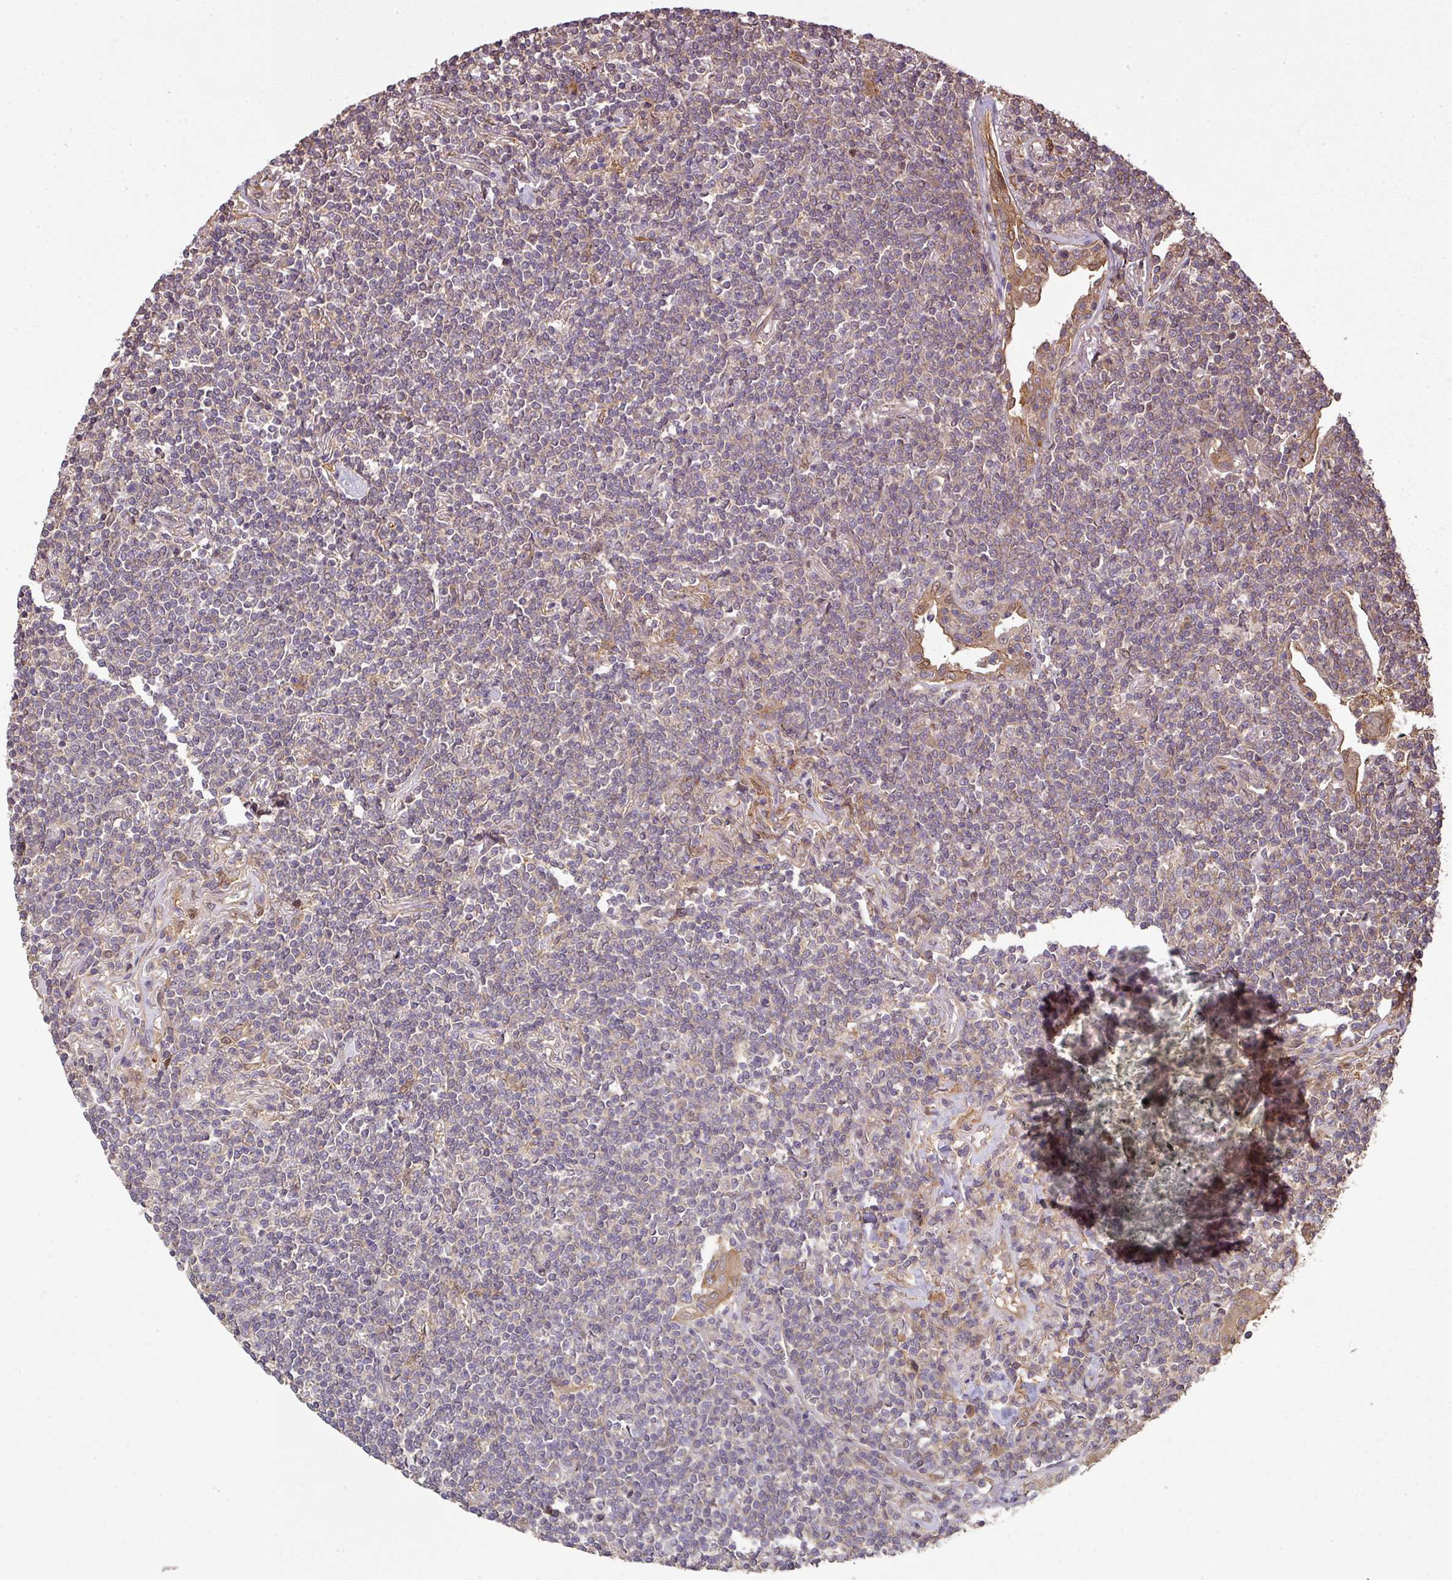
{"staining": {"intensity": "negative", "quantity": "none", "location": "none"}, "tissue": "lymphoma", "cell_type": "Tumor cells", "image_type": "cancer", "snomed": [{"axis": "morphology", "description": "Malignant lymphoma, non-Hodgkin's type, Low grade"}, {"axis": "topography", "description": "Lung"}], "caption": "A high-resolution photomicrograph shows immunohistochemistry staining of malignant lymphoma, non-Hodgkin's type (low-grade), which reveals no significant positivity in tumor cells.", "gene": "ARPIN", "patient": {"sex": "female", "age": 71}}